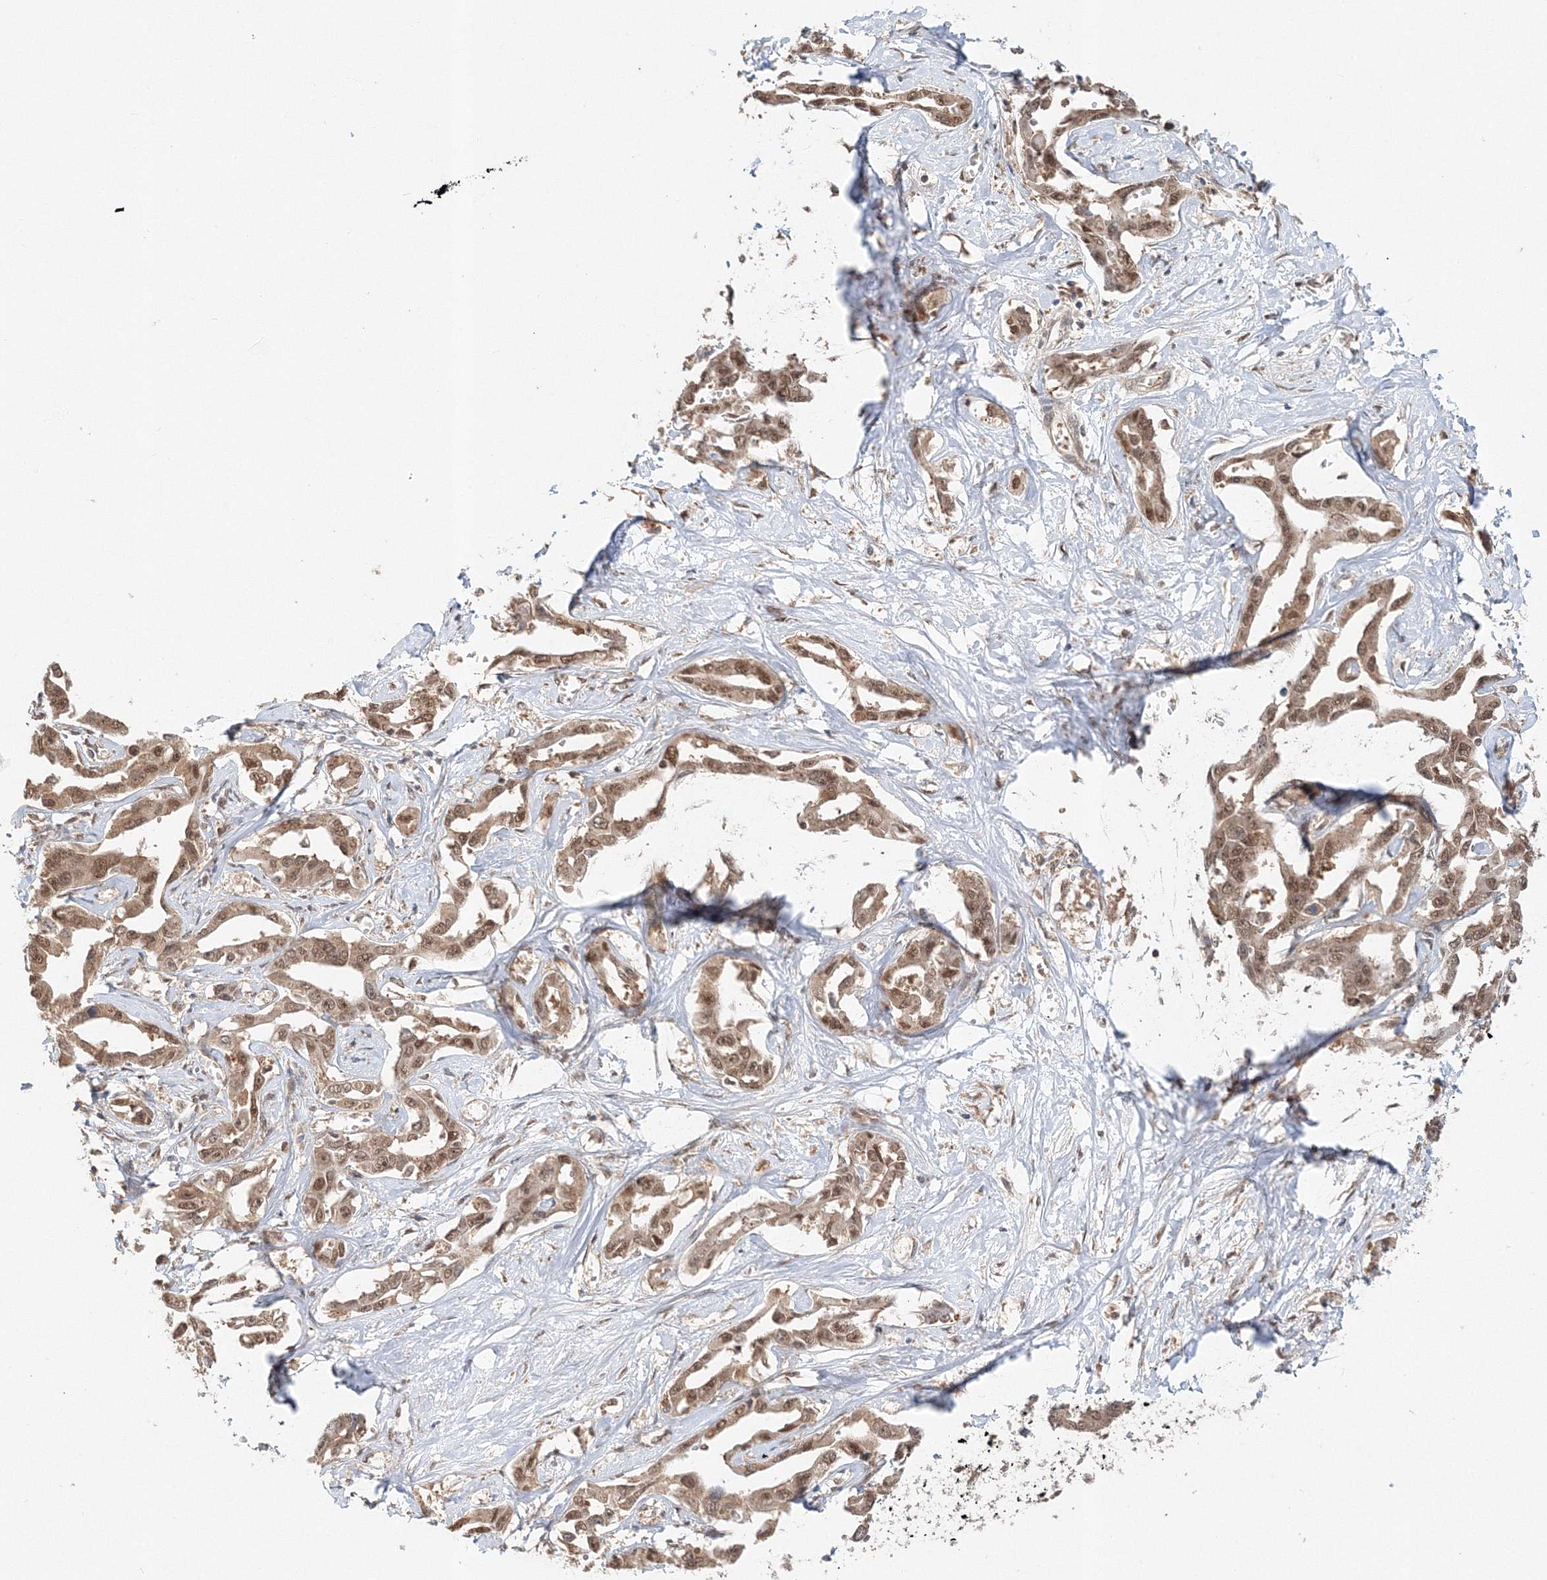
{"staining": {"intensity": "moderate", "quantity": ">75%", "location": "nuclear"}, "tissue": "liver cancer", "cell_type": "Tumor cells", "image_type": "cancer", "snomed": [{"axis": "morphology", "description": "Cholangiocarcinoma"}, {"axis": "topography", "description": "Liver"}], "caption": "Human cholangiocarcinoma (liver) stained for a protein (brown) demonstrates moderate nuclear positive positivity in approximately >75% of tumor cells.", "gene": "PSMD6", "patient": {"sex": "male", "age": 59}}